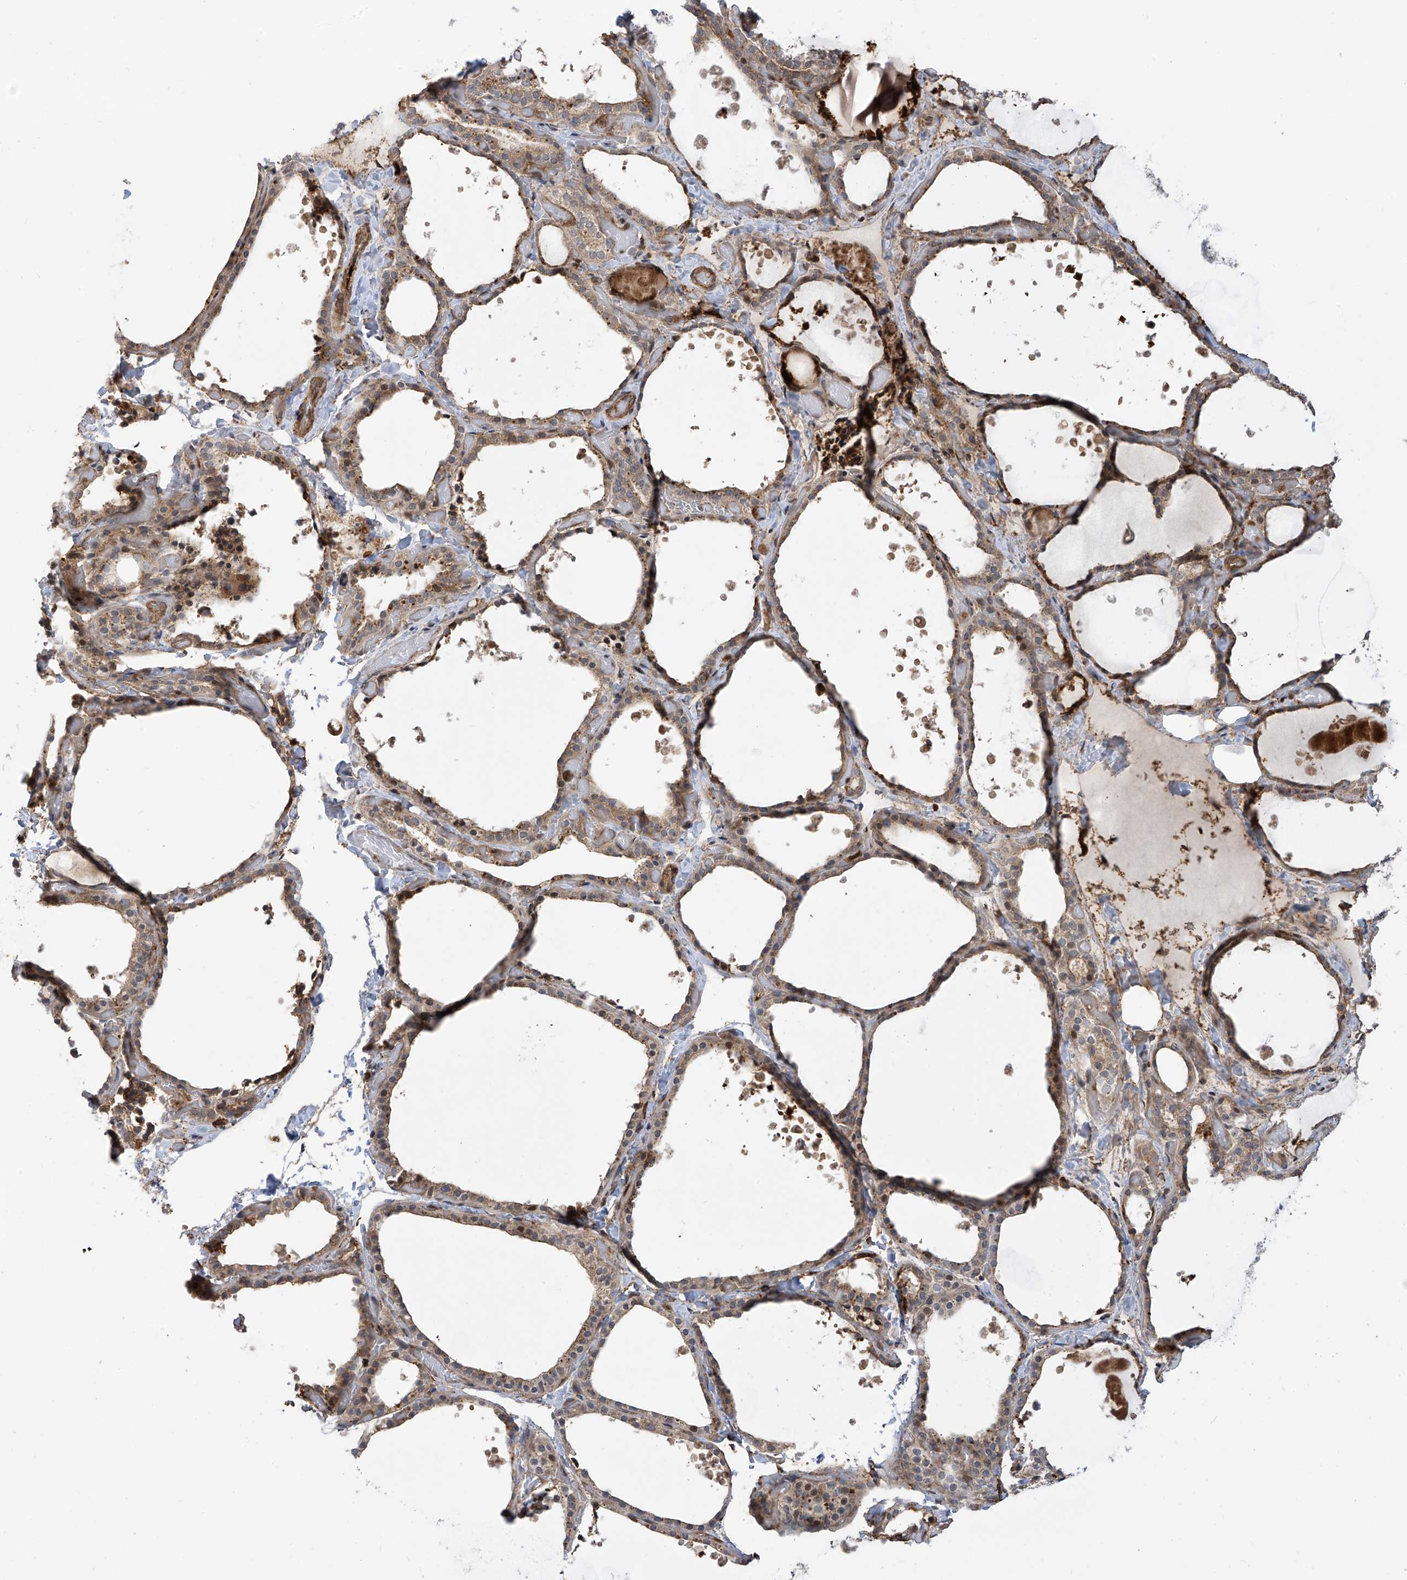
{"staining": {"intensity": "moderate", "quantity": ">75%", "location": "cytoplasmic/membranous"}, "tissue": "thyroid gland", "cell_type": "Glandular cells", "image_type": "normal", "snomed": [{"axis": "morphology", "description": "Normal tissue, NOS"}, {"axis": "topography", "description": "Thyroid gland"}], "caption": "IHC image of benign human thyroid gland stained for a protein (brown), which reveals medium levels of moderate cytoplasmic/membranous staining in about >75% of glandular cells.", "gene": "ATAD2B", "patient": {"sex": "female", "age": 44}}